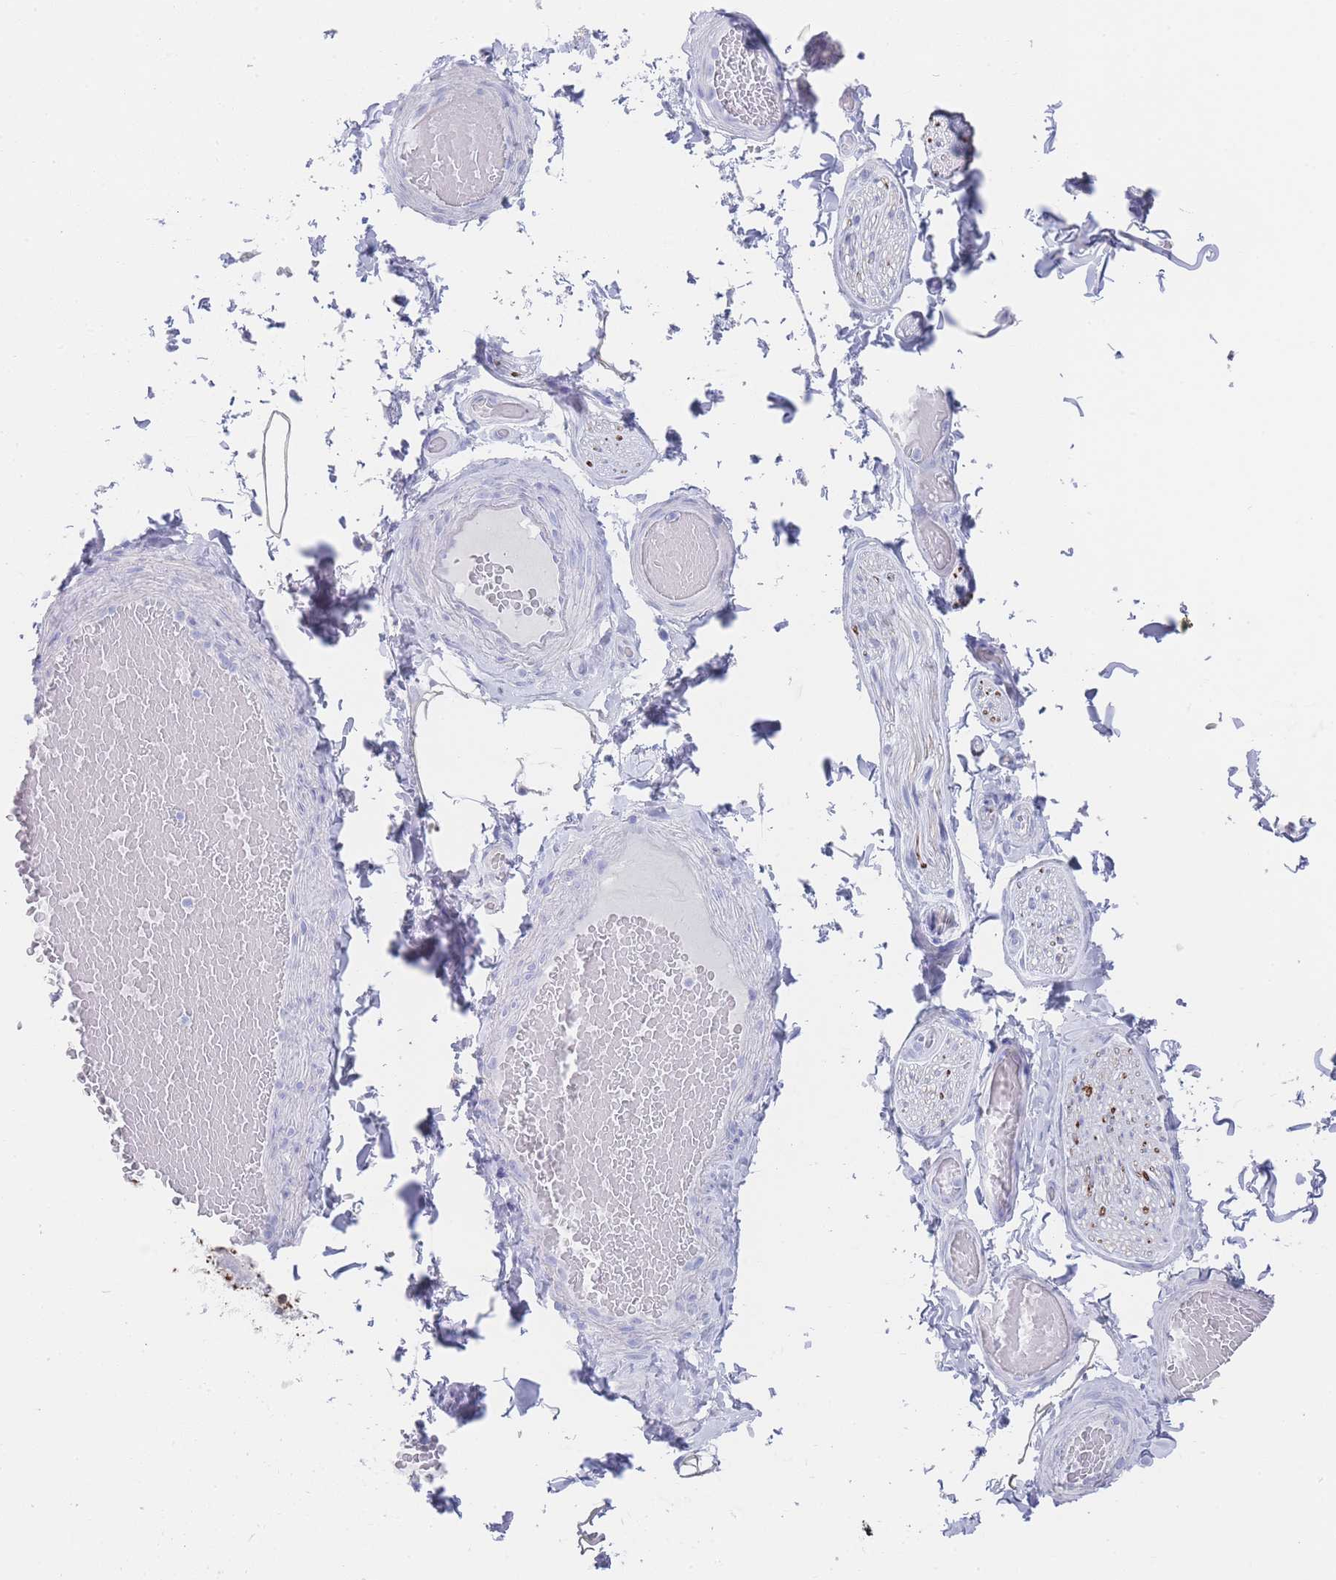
{"staining": {"intensity": "negative", "quantity": "none", "location": "none"}, "tissue": "adipose tissue", "cell_type": "Adipocytes", "image_type": "normal", "snomed": [{"axis": "morphology", "description": "Normal tissue, NOS"}, {"axis": "topography", "description": "Soft tissue"}, {"axis": "topography", "description": "Vascular tissue"}, {"axis": "topography", "description": "Peripheral nerve tissue"}], "caption": "This is an immunohistochemistry photomicrograph of normal human adipose tissue. There is no staining in adipocytes.", "gene": "LRRC37A2", "patient": {"sex": "male", "age": 32}}